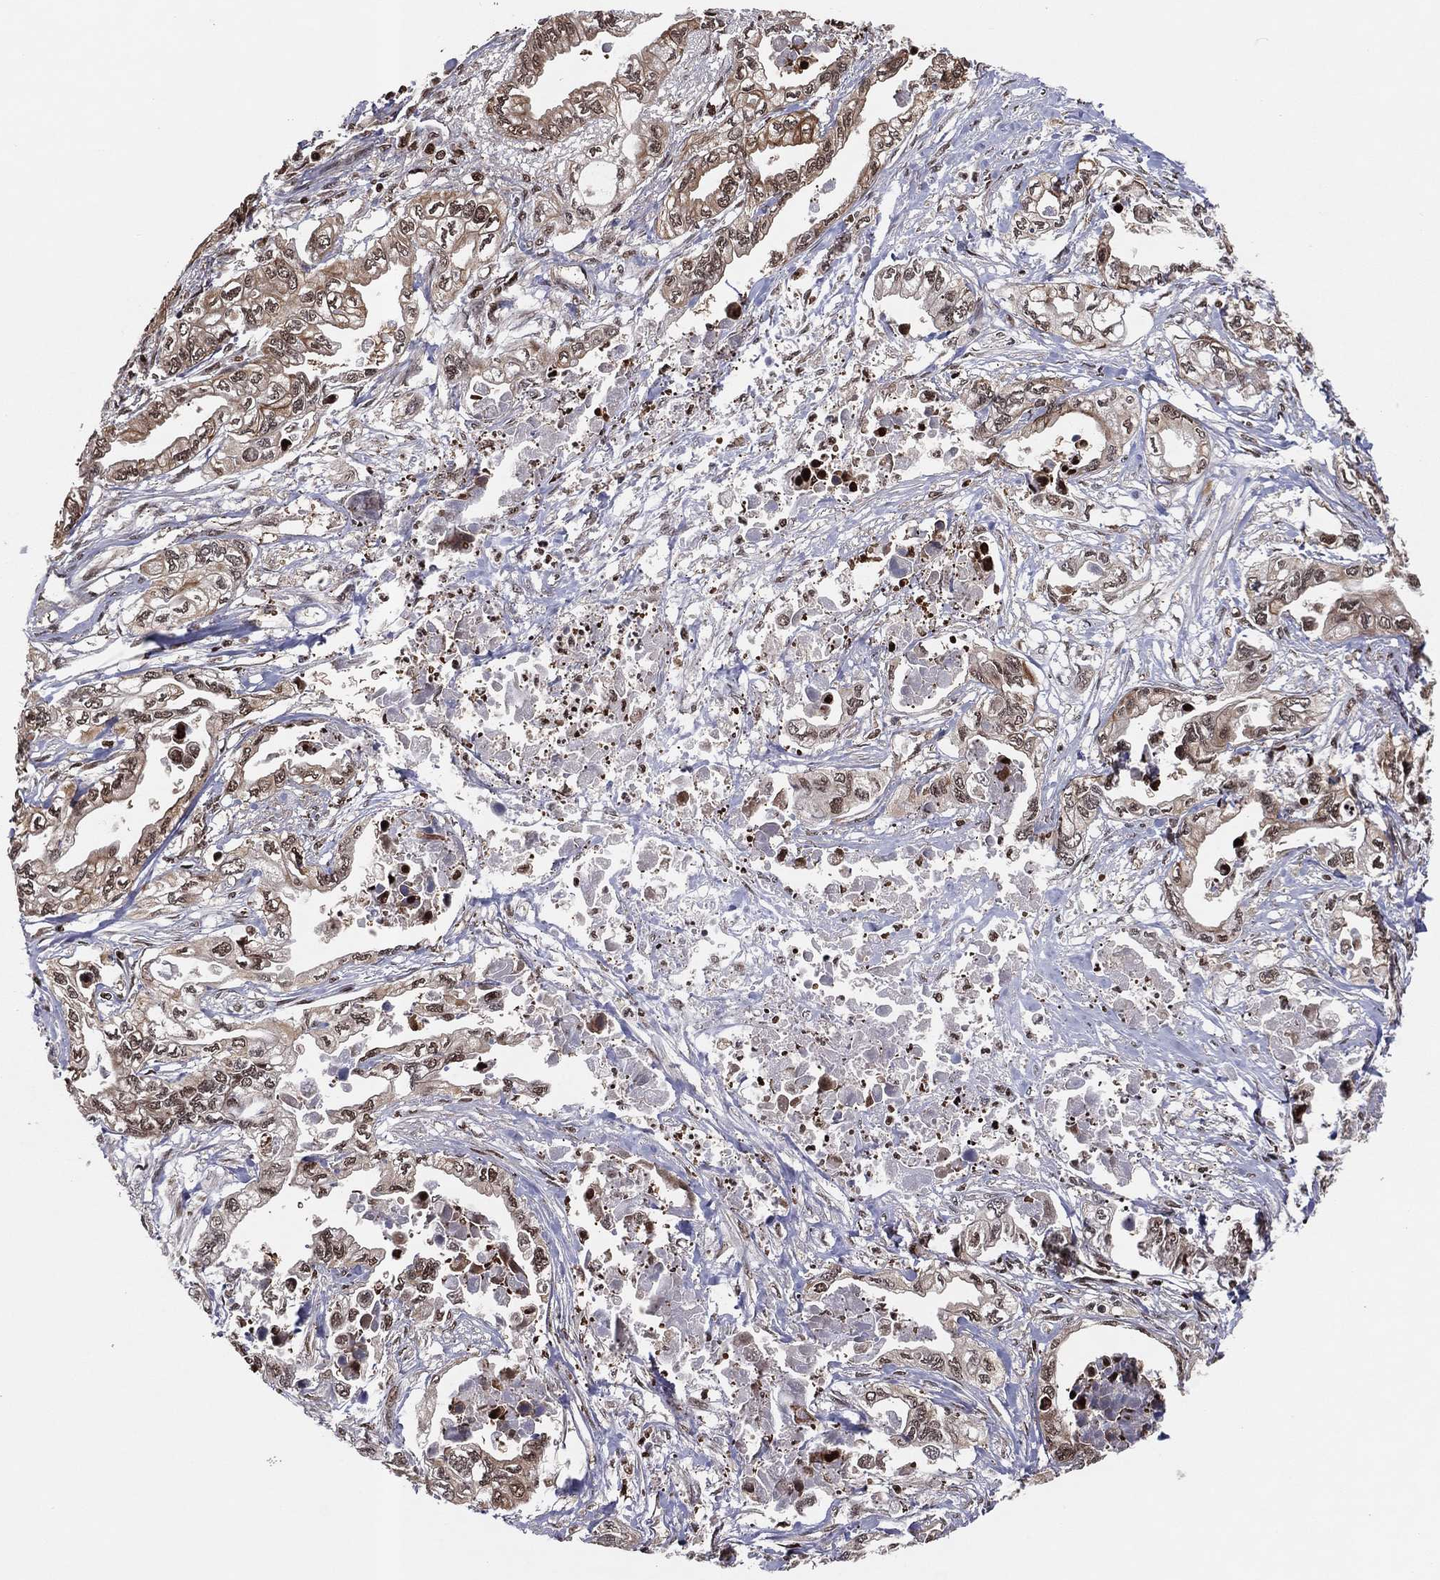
{"staining": {"intensity": "moderate", "quantity": ">75%", "location": "cytoplasmic/membranous"}, "tissue": "pancreatic cancer", "cell_type": "Tumor cells", "image_type": "cancer", "snomed": [{"axis": "morphology", "description": "Adenocarcinoma, NOS"}, {"axis": "topography", "description": "Pancreas"}], "caption": "Adenocarcinoma (pancreatic) tissue exhibits moderate cytoplasmic/membranous staining in about >75% of tumor cells The protein of interest is stained brown, and the nuclei are stained in blue (DAB (3,3'-diaminobenzidine) IHC with brightfield microscopy, high magnification).", "gene": "PSMA1", "patient": {"sex": "male", "age": 68}}